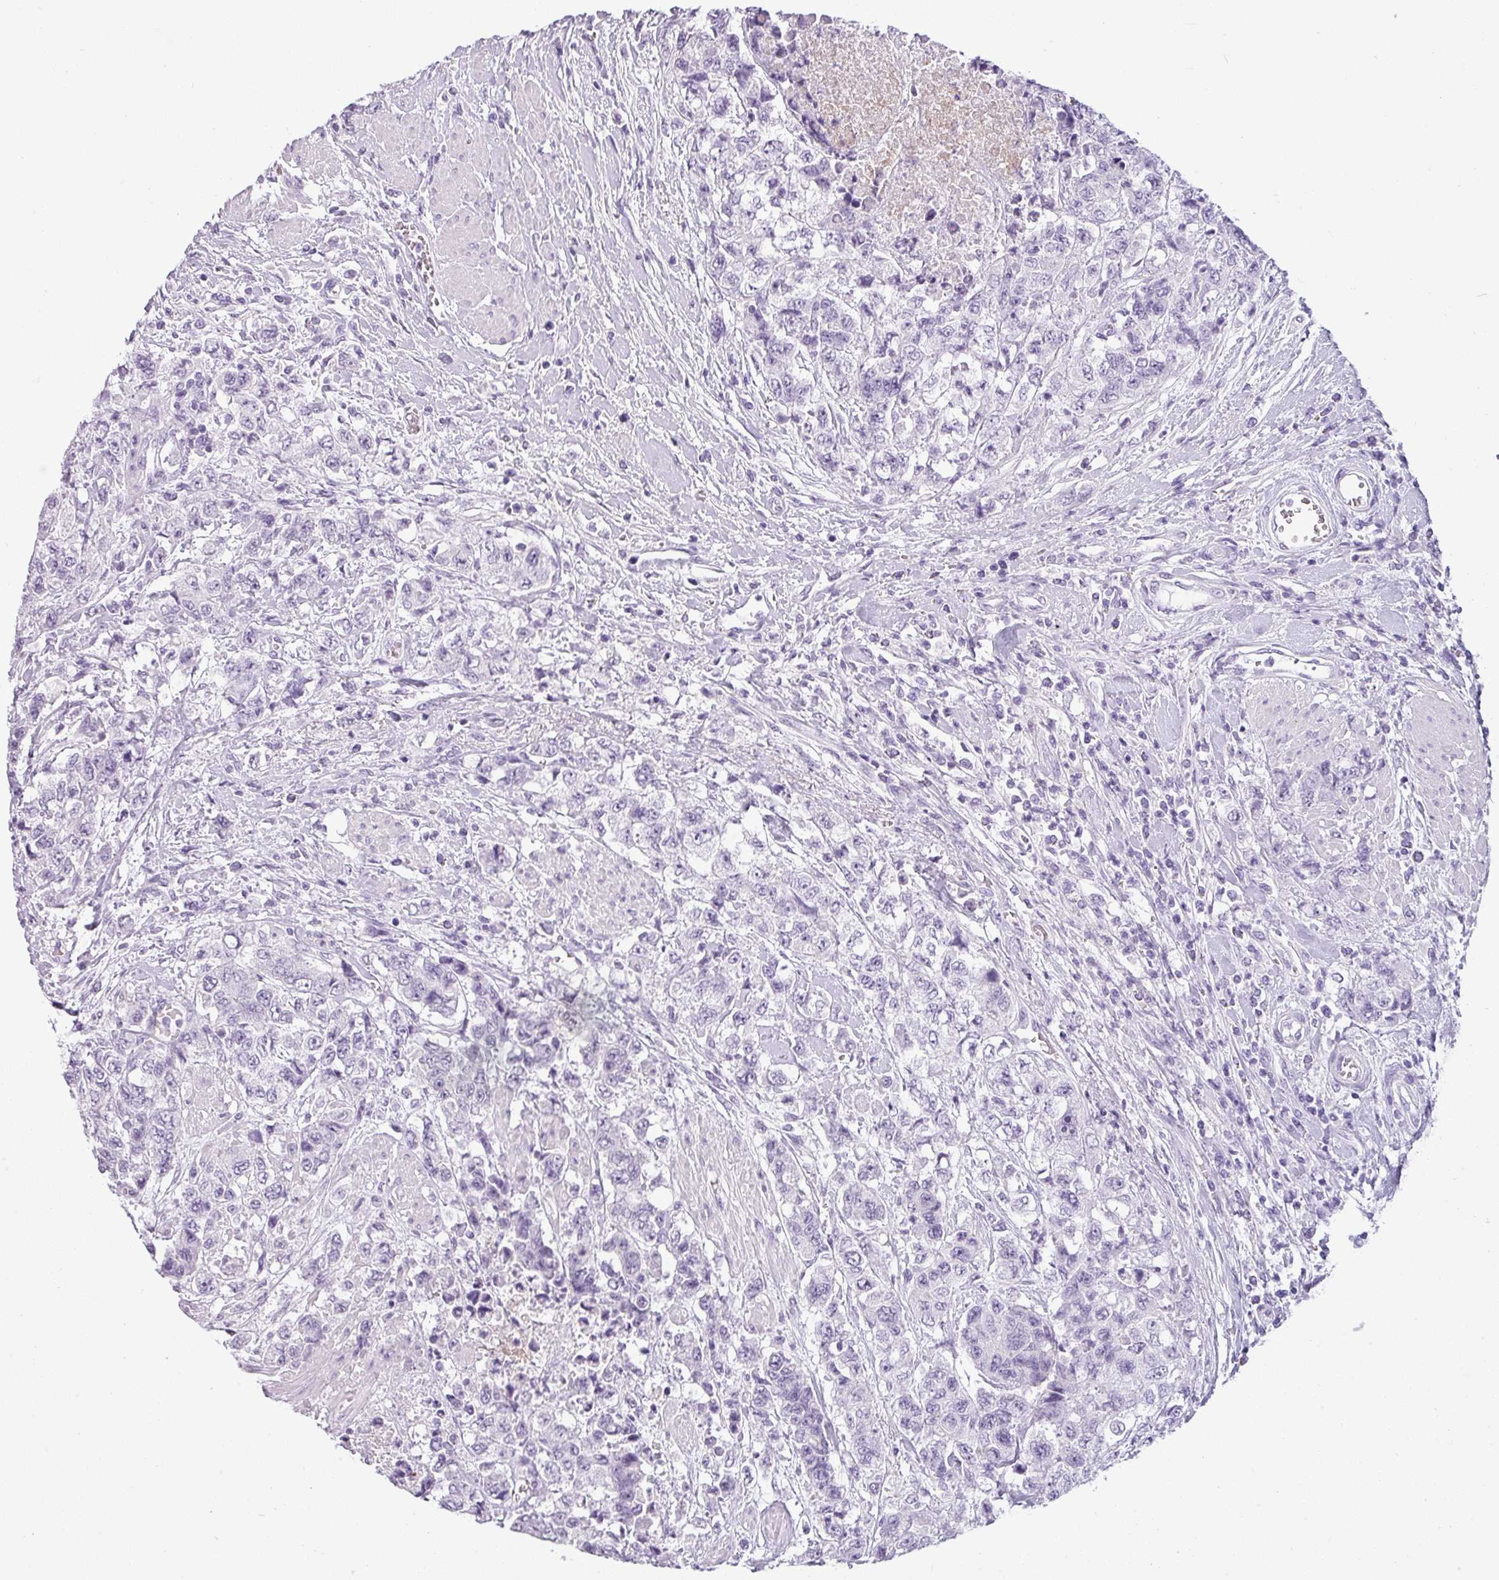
{"staining": {"intensity": "negative", "quantity": "none", "location": "none"}, "tissue": "urothelial cancer", "cell_type": "Tumor cells", "image_type": "cancer", "snomed": [{"axis": "morphology", "description": "Urothelial carcinoma, High grade"}, {"axis": "topography", "description": "Urinary bladder"}], "caption": "IHC of urothelial cancer shows no positivity in tumor cells. The staining is performed using DAB (3,3'-diaminobenzidine) brown chromogen with nuclei counter-stained in using hematoxylin.", "gene": "CDH16", "patient": {"sex": "female", "age": 78}}